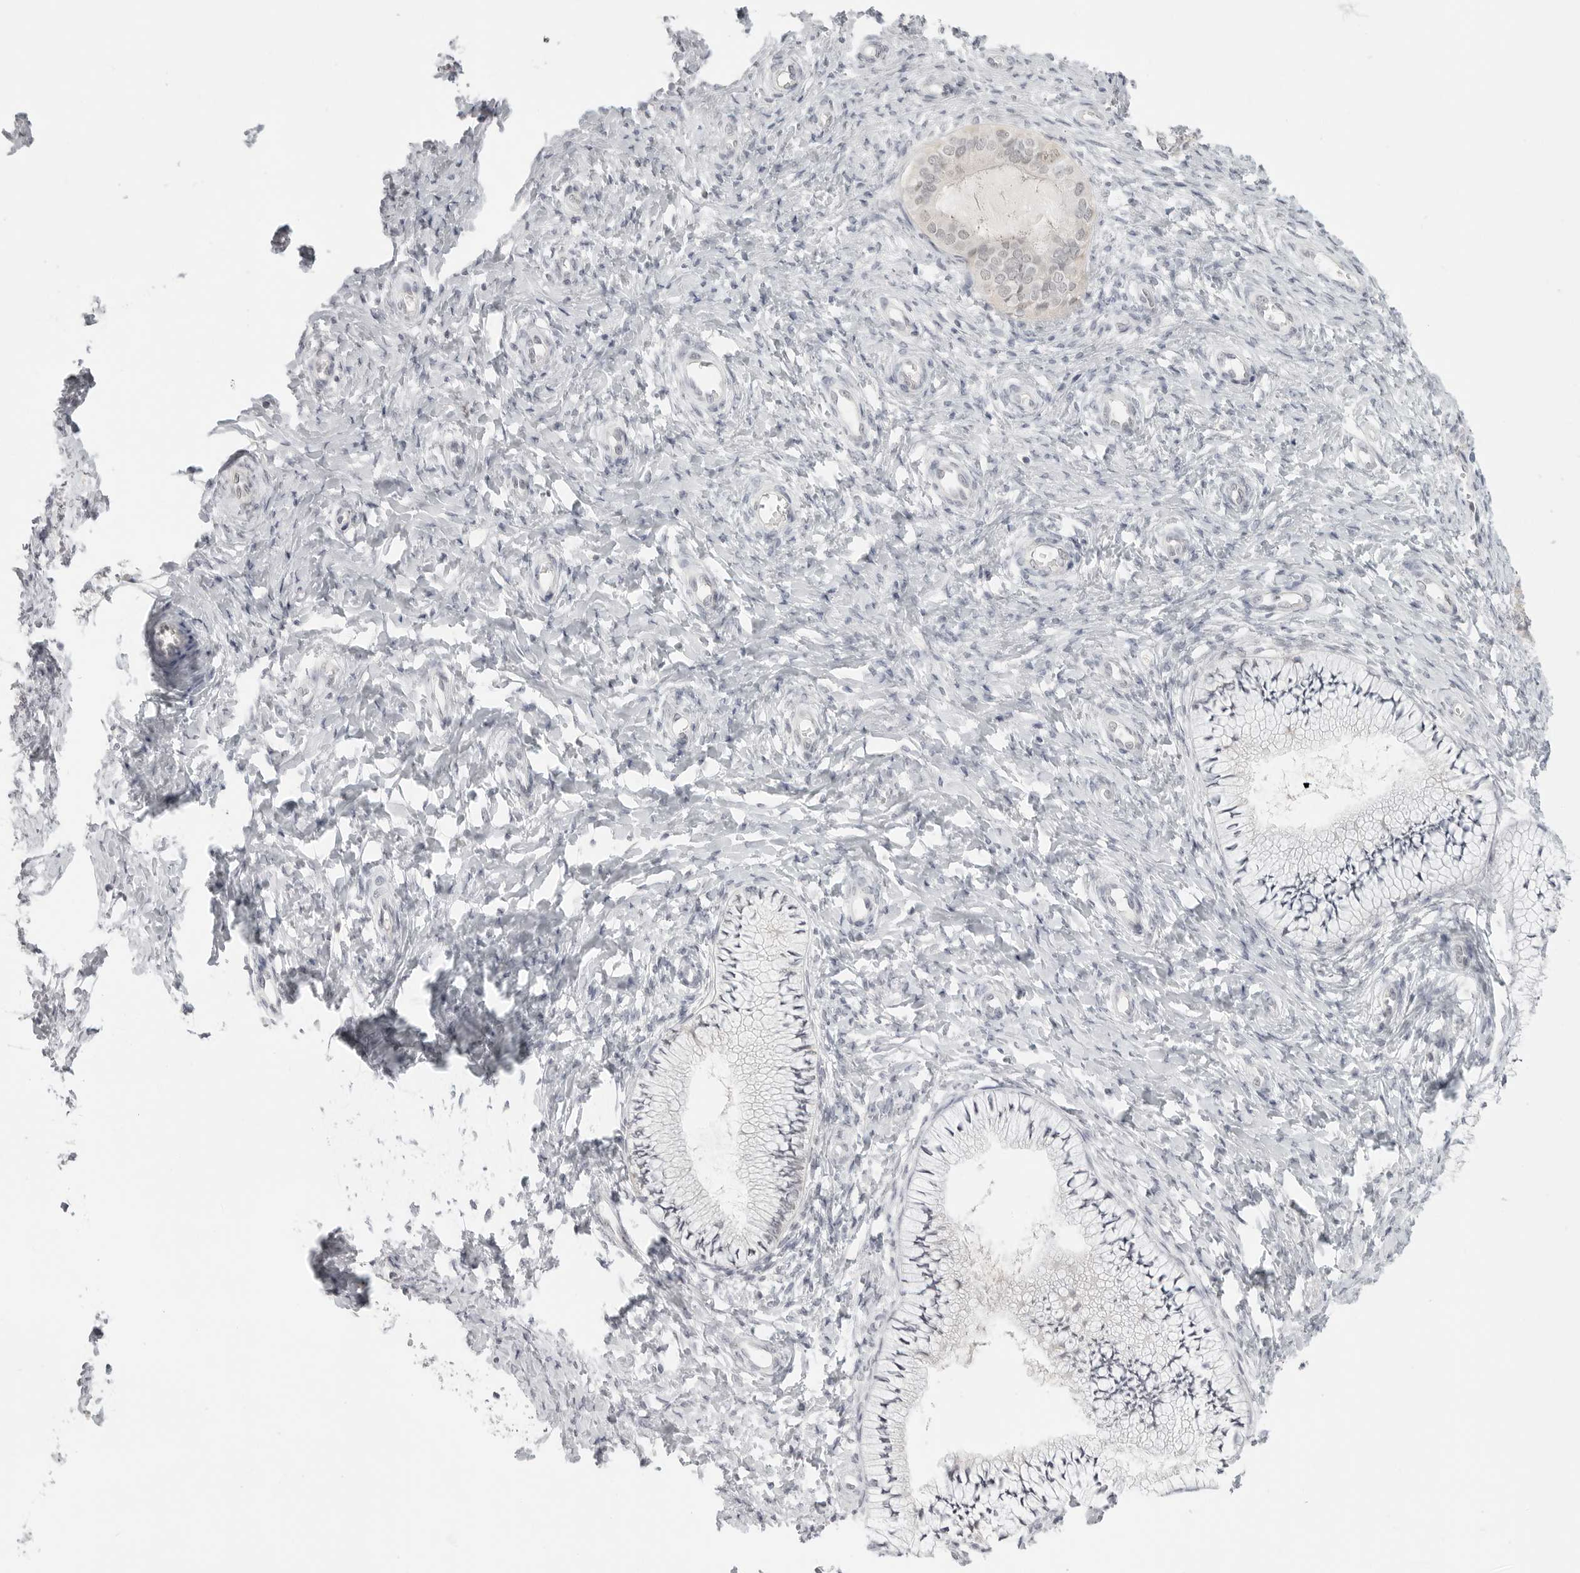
{"staining": {"intensity": "negative", "quantity": "none", "location": "none"}, "tissue": "cervix", "cell_type": "Glandular cells", "image_type": "normal", "snomed": [{"axis": "morphology", "description": "Normal tissue, NOS"}, {"axis": "topography", "description": "Cervix"}], "caption": "Glandular cells show no significant positivity in benign cervix. (Brightfield microscopy of DAB (3,3'-diaminobenzidine) IHC at high magnification).", "gene": "KLK11", "patient": {"sex": "female", "age": 36}}